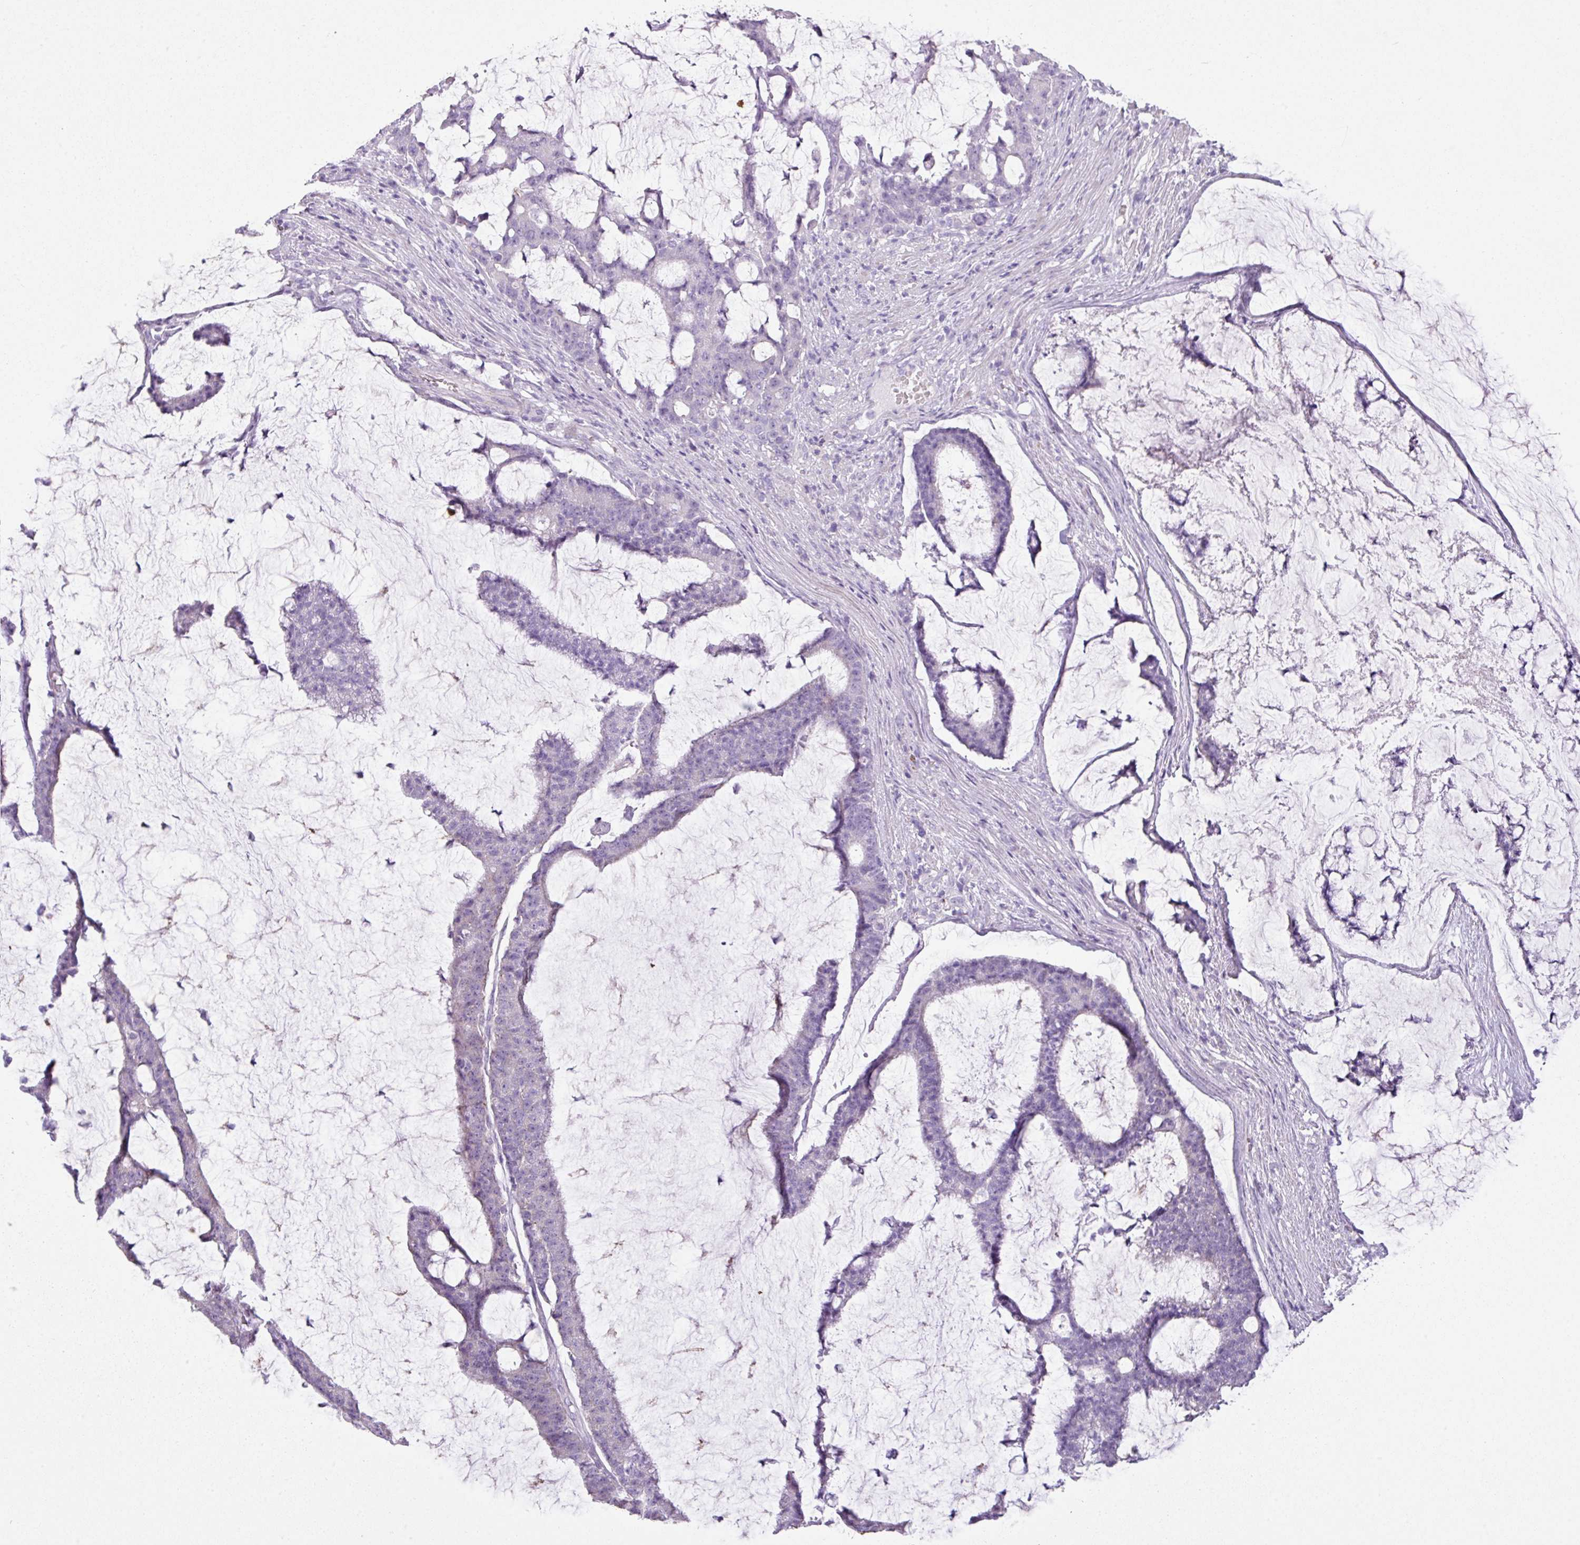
{"staining": {"intensity": "negative", "quantity": "none", "location": "none"}, "tissue": "colorectal cancer", "cell_type": "Tumor cells", "image_type": "cancer", "snomed": [{"axis": "morphology", "description": "Adenocarcinoma, NOS"}, {"axis": "topography", "description": "Colon"}], "caption": "High power microscopy micrograph of an immunohistochemistry (IHC) photomicrograph of colorectal cancer, revealing no significant staining in tumor cells.", "gene": "GLI4", "patient": {"sex": "female", "age": 84}}